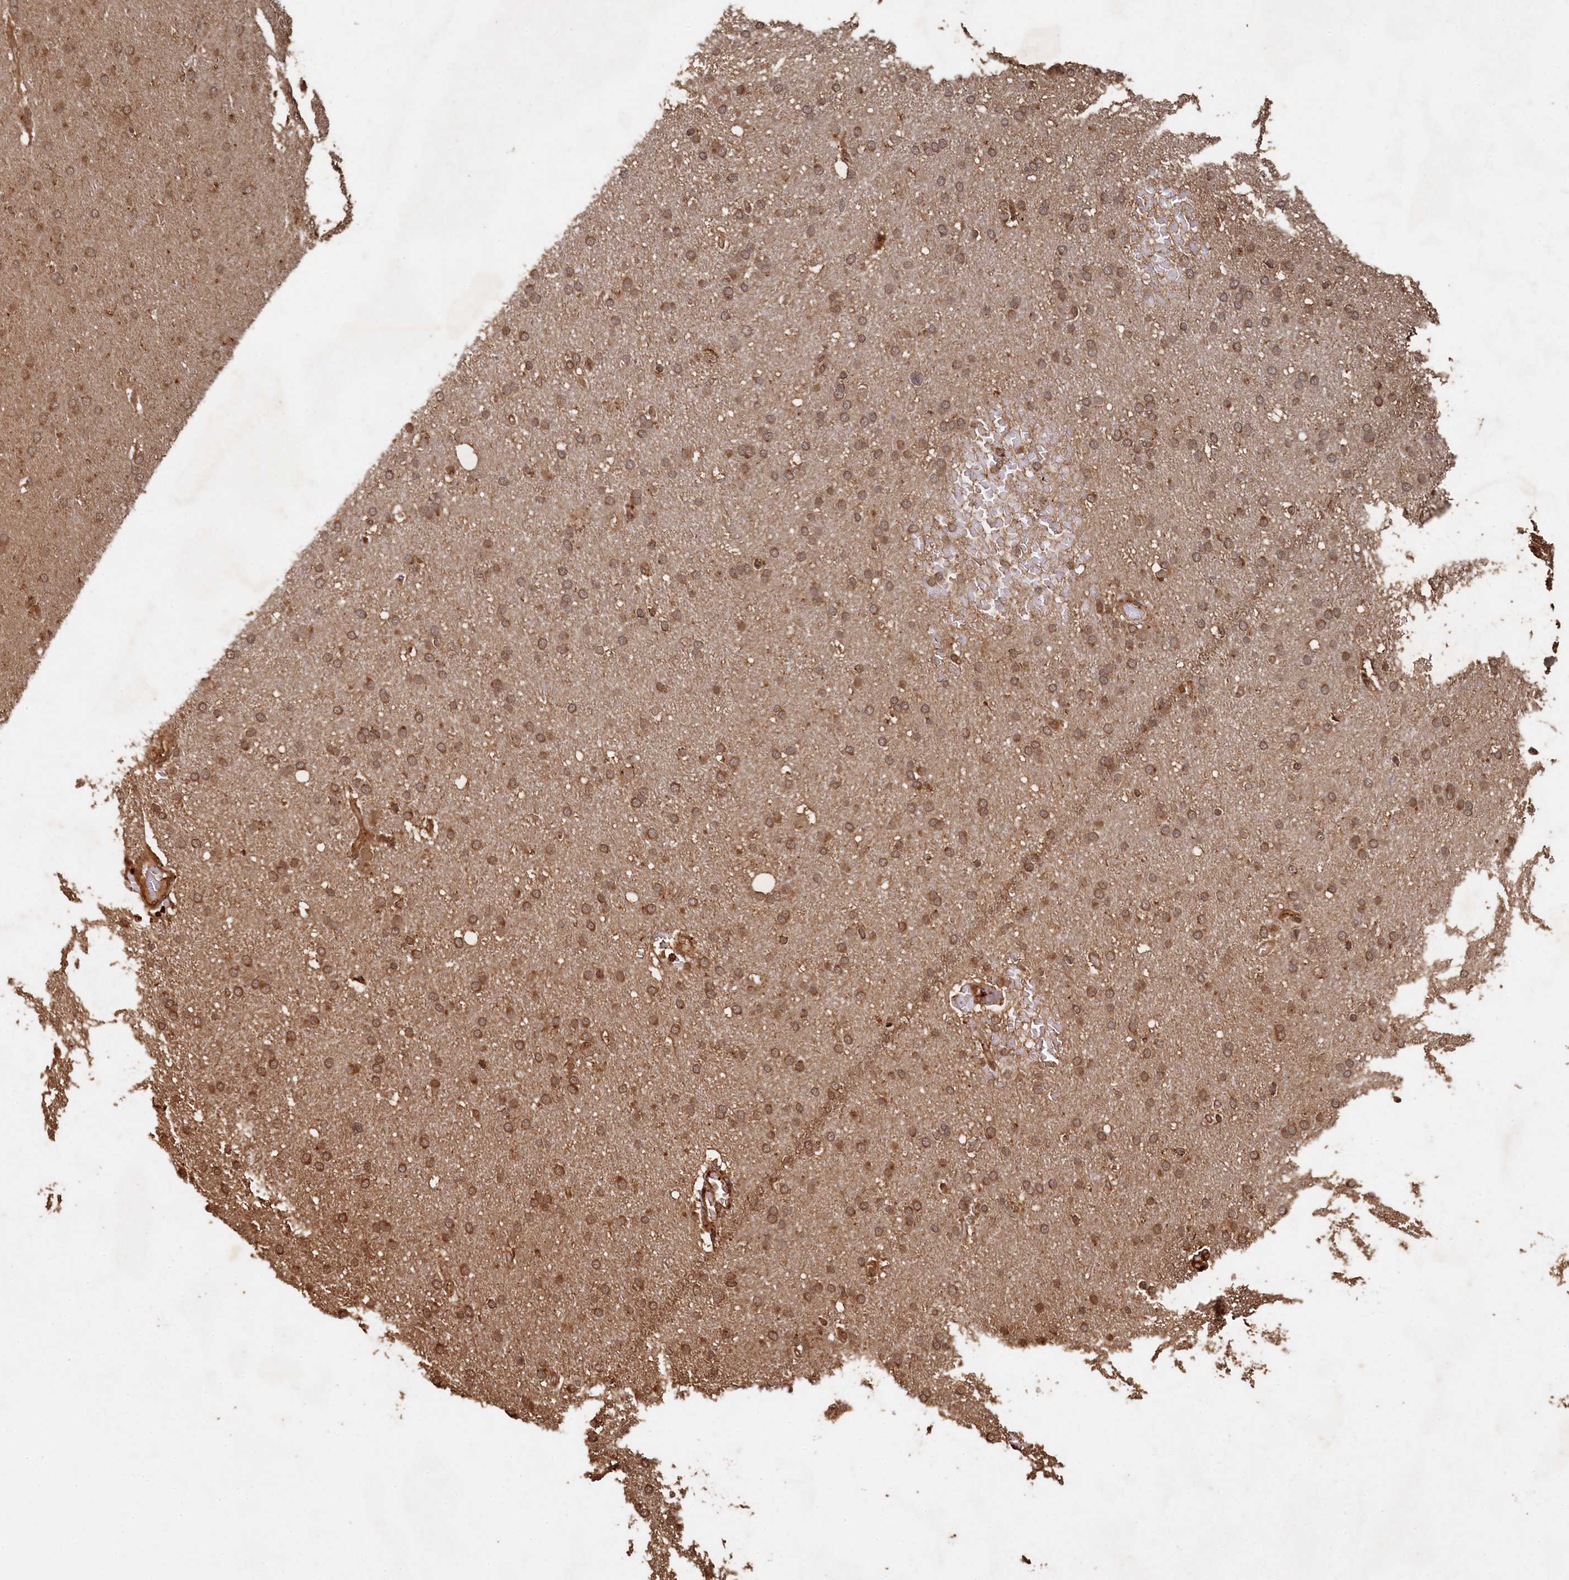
{"staining": {"intensity": "moderate", "quantity": ">75%", "location": "cytoplasmic/membranous"}, "tissue": "glioma", "cell_type": "Tumor cells", "image_type": "cancer", "snomed": [{"axis": "morphology", "description": "Glioma, malignant, High grade"}, {"axis": "topography", "description": "Cerebral cortex"}], "caption": "The immunohistochemical stain highlights moderate cytoplasmic/membranous positivity in tumor cells of malignant high-grade glioma tissue.", "gene": "PIGN", "patient": {"sex": "female", "age": 36}}